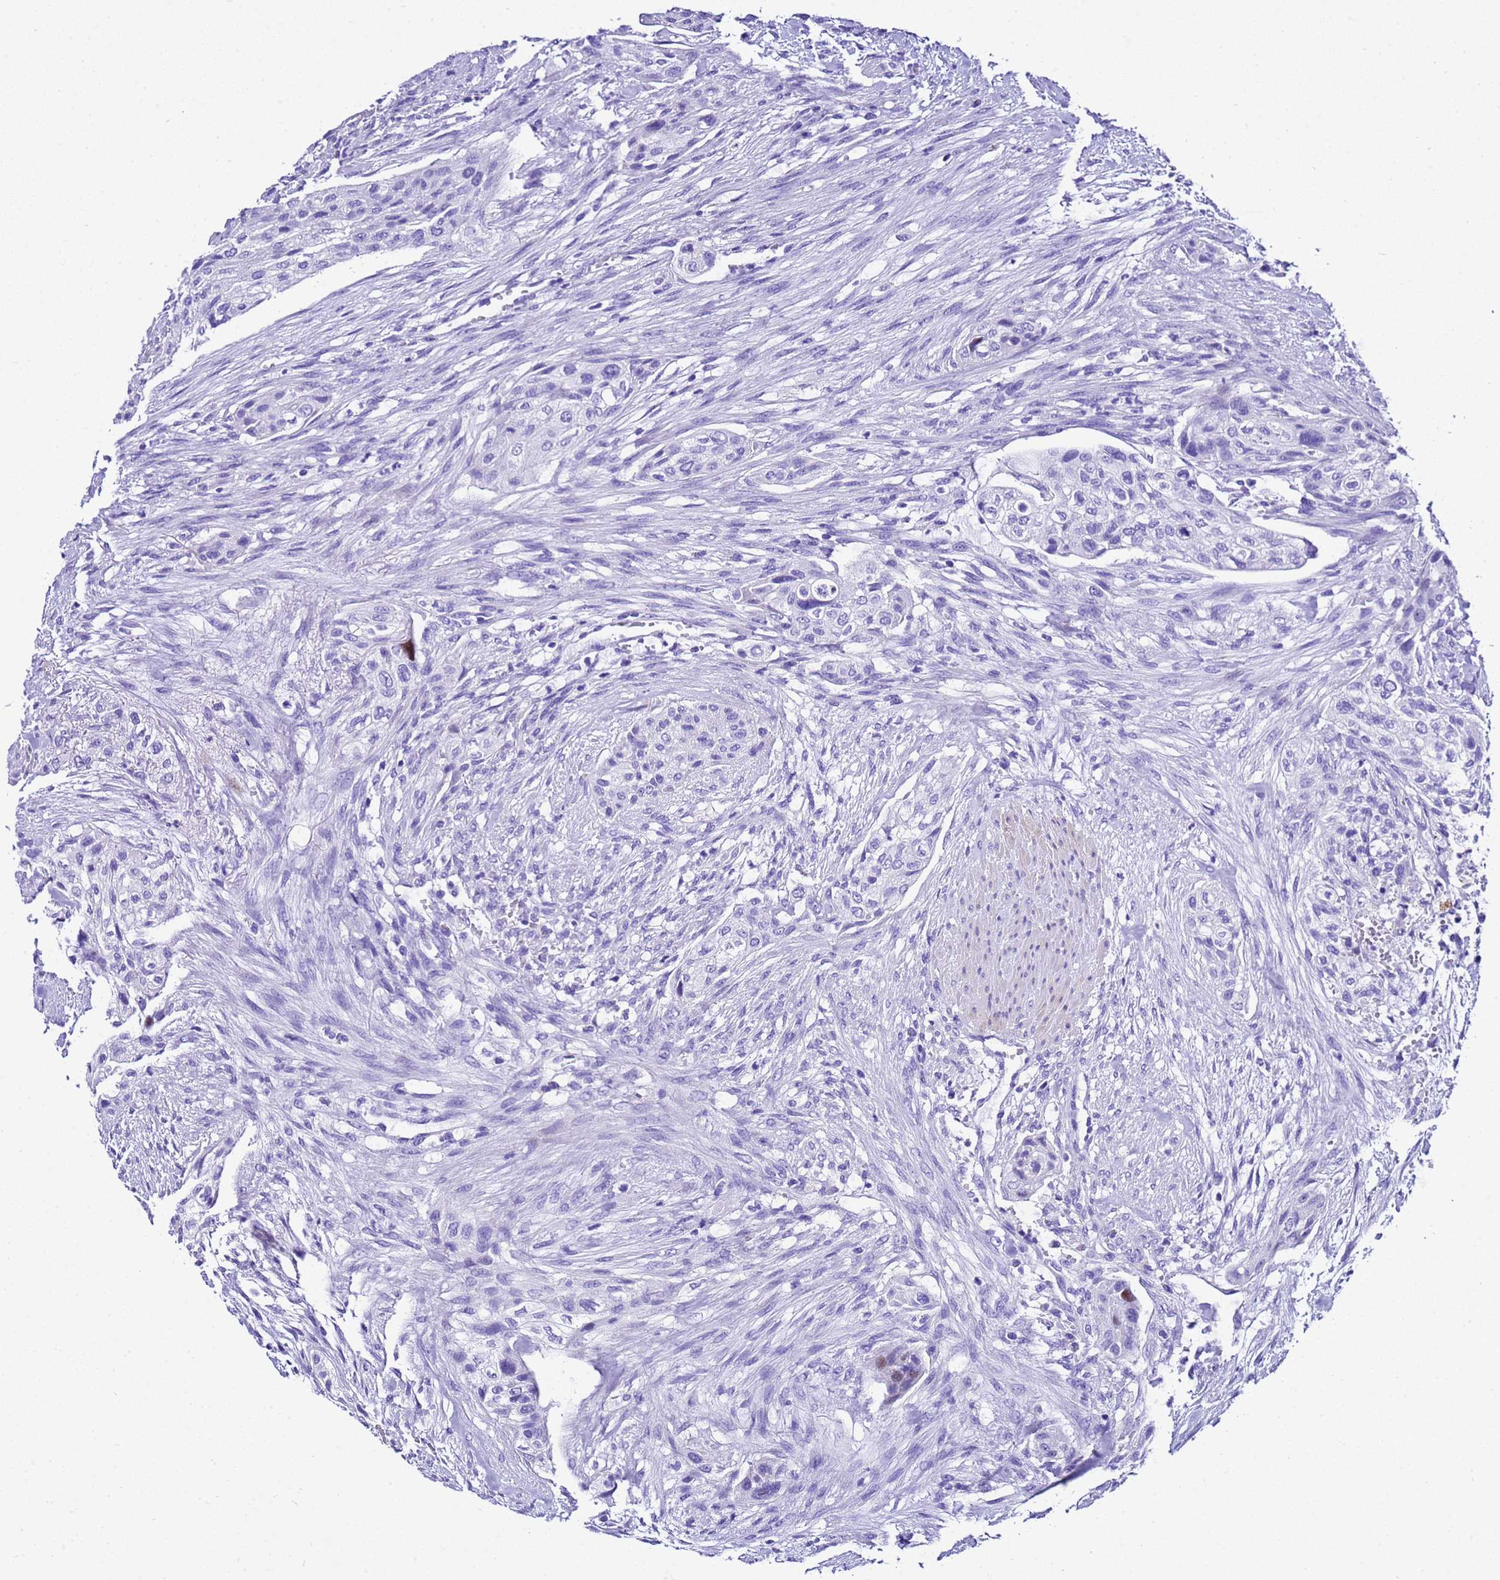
{"staining": {"intensity": "negative", "quantity": "none", "location": "none"}, "tissue": "urothelial cancer", "cell_type": "Tumor cells", "image_type": "cancer", "snomed": [{"axis": "morphology", "description": "Urothelial carcinoma, High grade"}, {"axis": "topography", "description": "Urinary bladder"}], "caption": "Urothelial carcinoma (high-grade) was stained to show a protein in brown. There is no significant positivity in tumor cells.", "gene": "UGT2B10", "patient": {"sex": "male", "age": 35}}